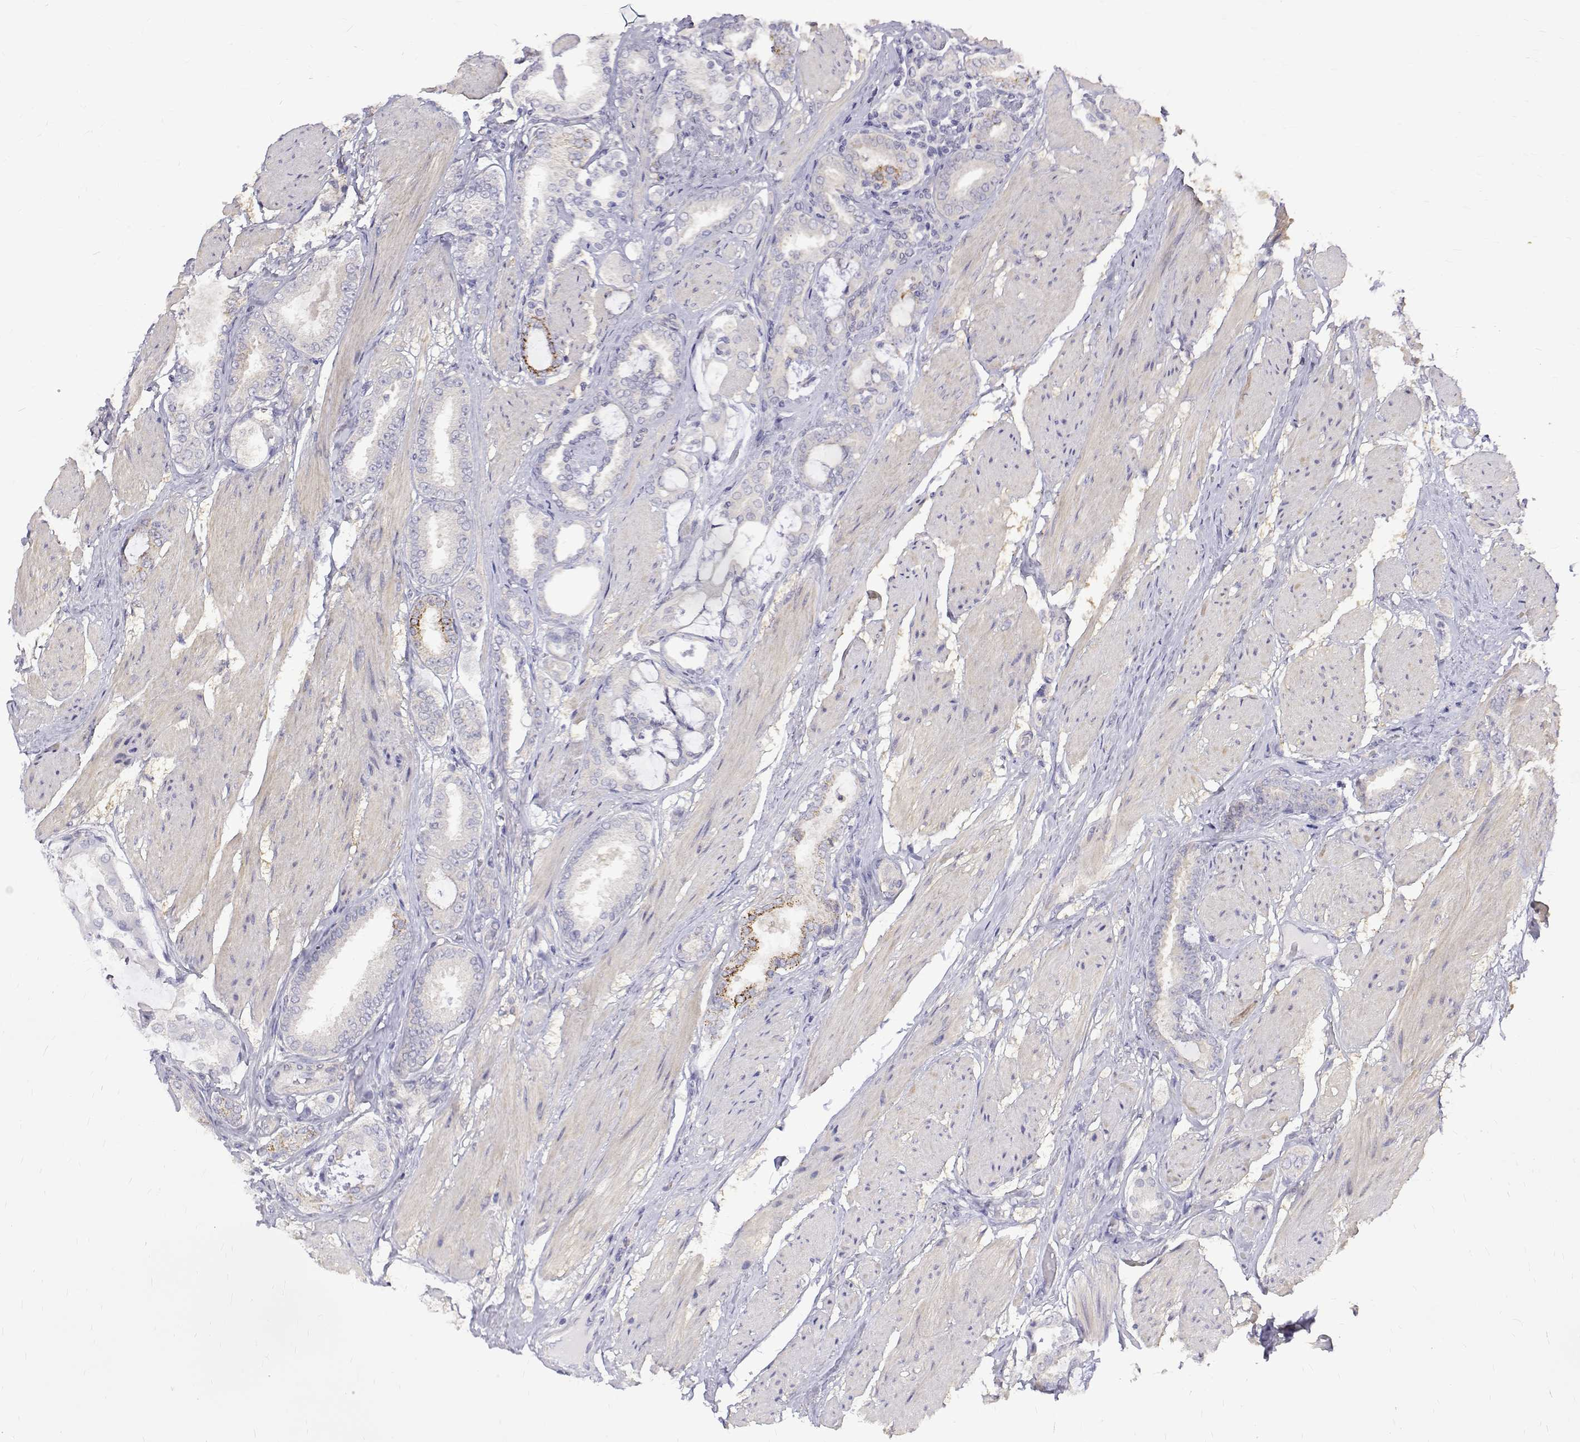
{"staining": {"intensity": "negative", "quantity": "none", "location": "none"}, "tissue": "prostate cancer", "cell_type": "Tumor cells", "image_type": "cancer", "snomed": [{"axis": "morphology", "description": "Adenocarcinoma, High grade"}, {"axis": "topography", "description": "Prostate"}], "caption": "There is no significant positivity in tumor cells of prostate cancer (high-grade adenocarcinoma).", "gene": "PADI1", "patient": {"sex": "male", "age": 63}}